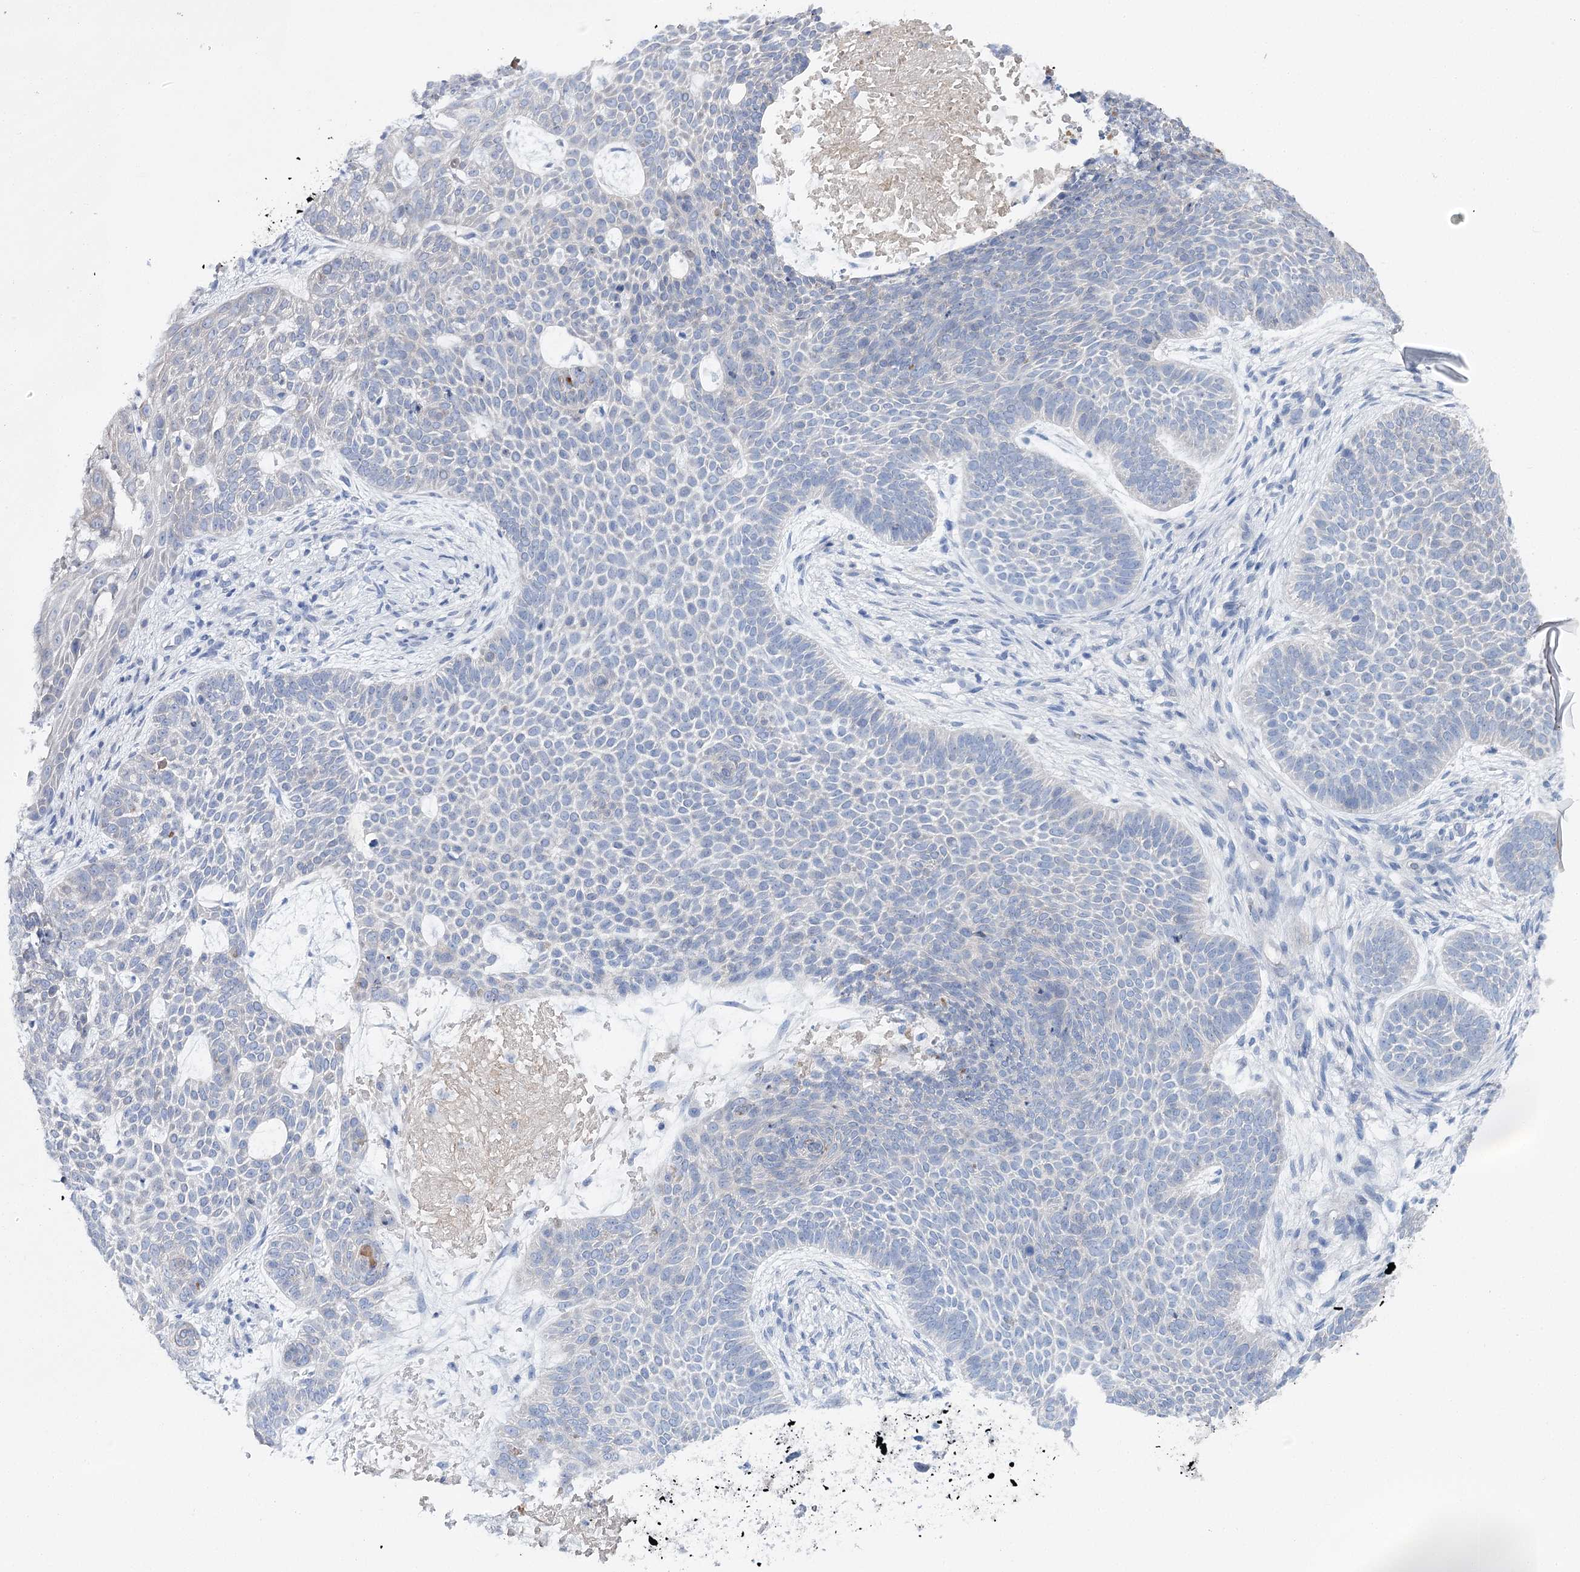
{"staining": {"intensity": "negative", "quantity": "none", "location": "none"}, "tissue": "skin cancer", "cell_type": "Tumor cells", "image_type": "cancer", "snomed": [{"axis": "morphology", "description": "Basal cell carcinoma"}, {"axis": "topography", "description": "Skin"}], "caption": "IHC photomicrograph of human skin cancer (basal cell carcinoma) stained for a protein (brown), which shows no expression in tumor cells.", "gene": "LRRC14B", "patient": {"sex": "male", "age": 85}}